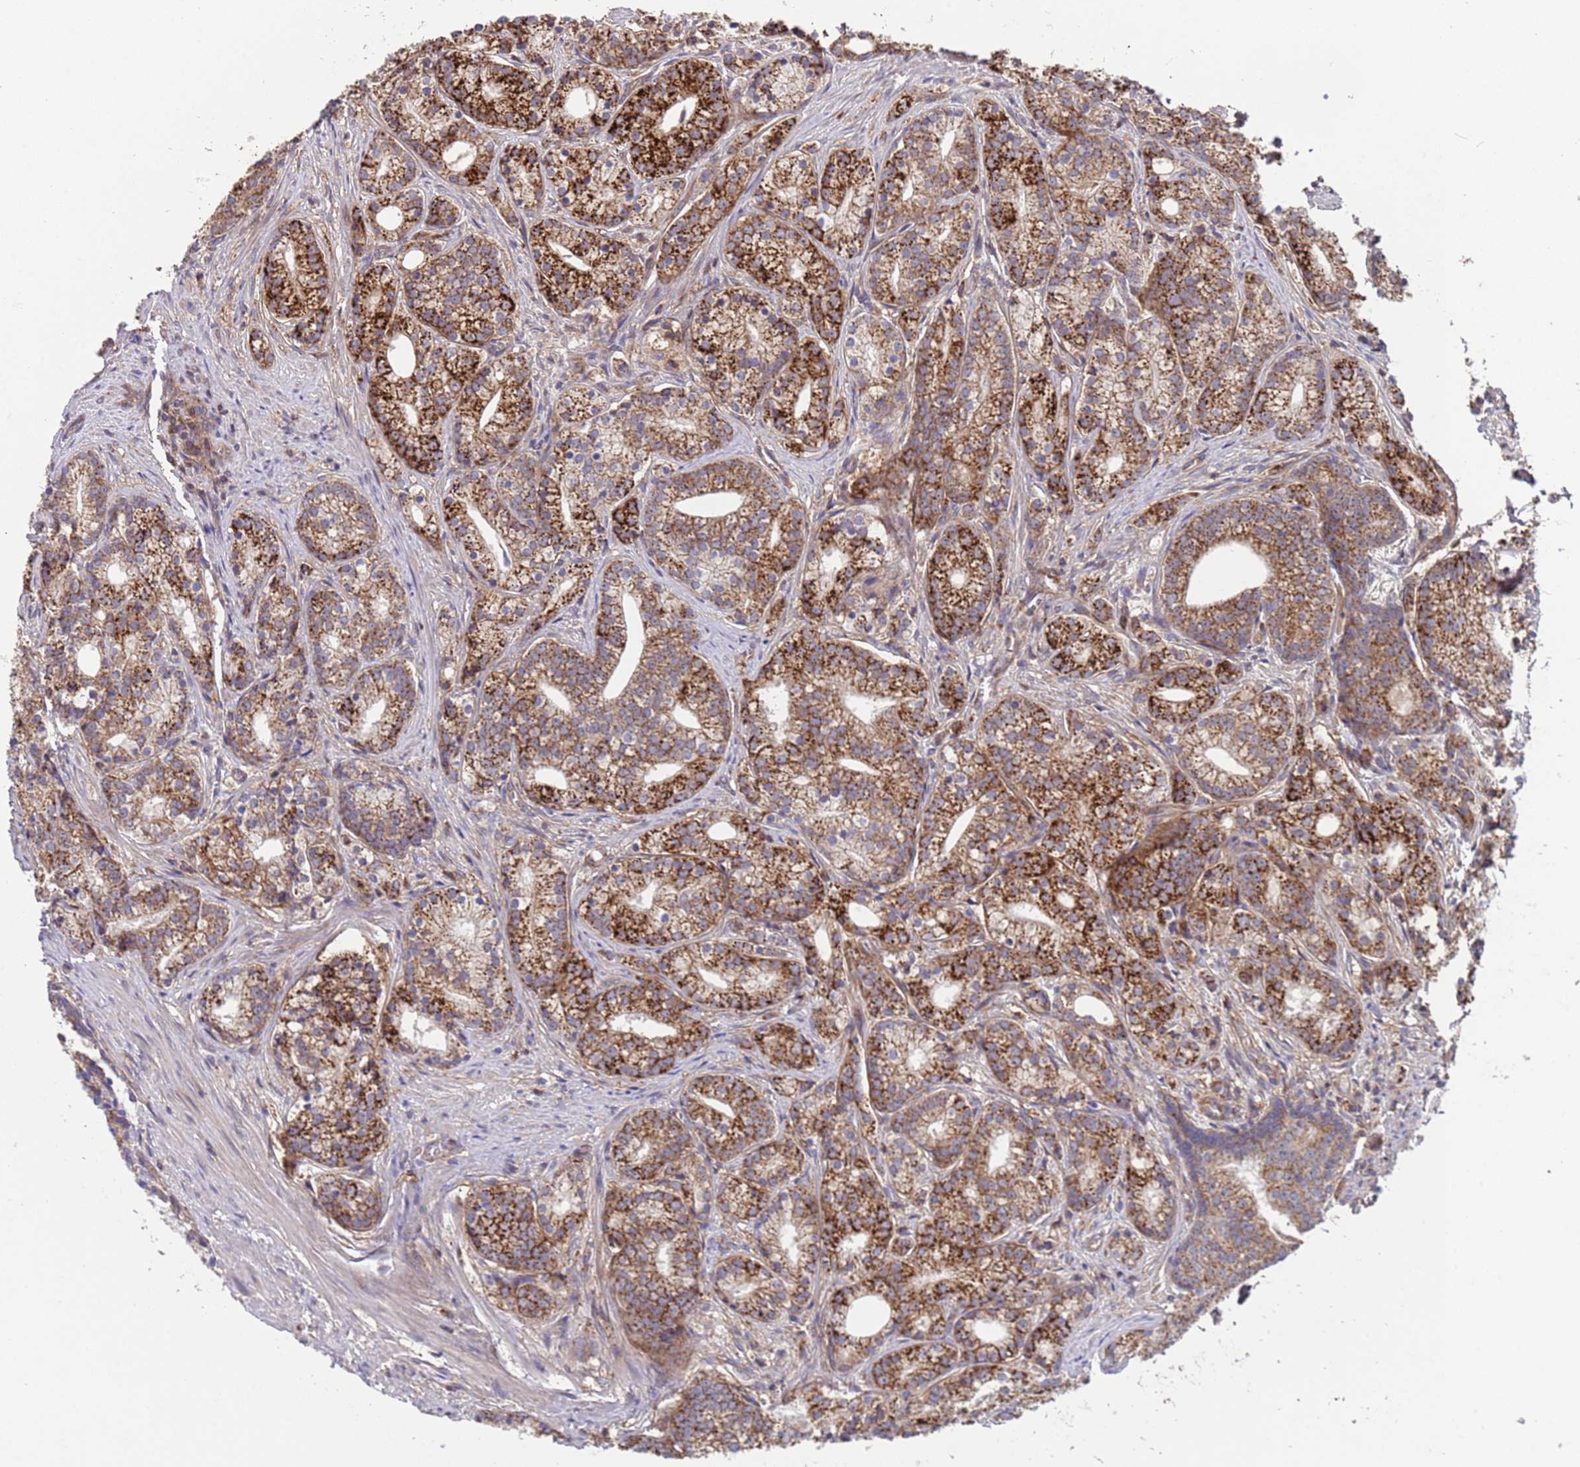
{"staining": {"intensity": "moderate", "quantity": ">75%", "location": "cytoplasmic/membranous"}, "tissue": "prostate cancer", "cell_type": "Tumor cells", "image_type": "cancer", "snomed": [{"axis": "morphology", "description": "Adenocarcinoma, Low grade"}, {"axis": "topography", "description": "Prostate"}], "caption": "Immunohistochemistry (IHC) (DAB (3,3'-diaminobenzidine)) staining of prostate cancer shows moderate cytoplasmic/membranous protein positivity in about >75% of tumor cells.", "gene": "ACAD8", "patient": {"sex": "male", "age": 71}}